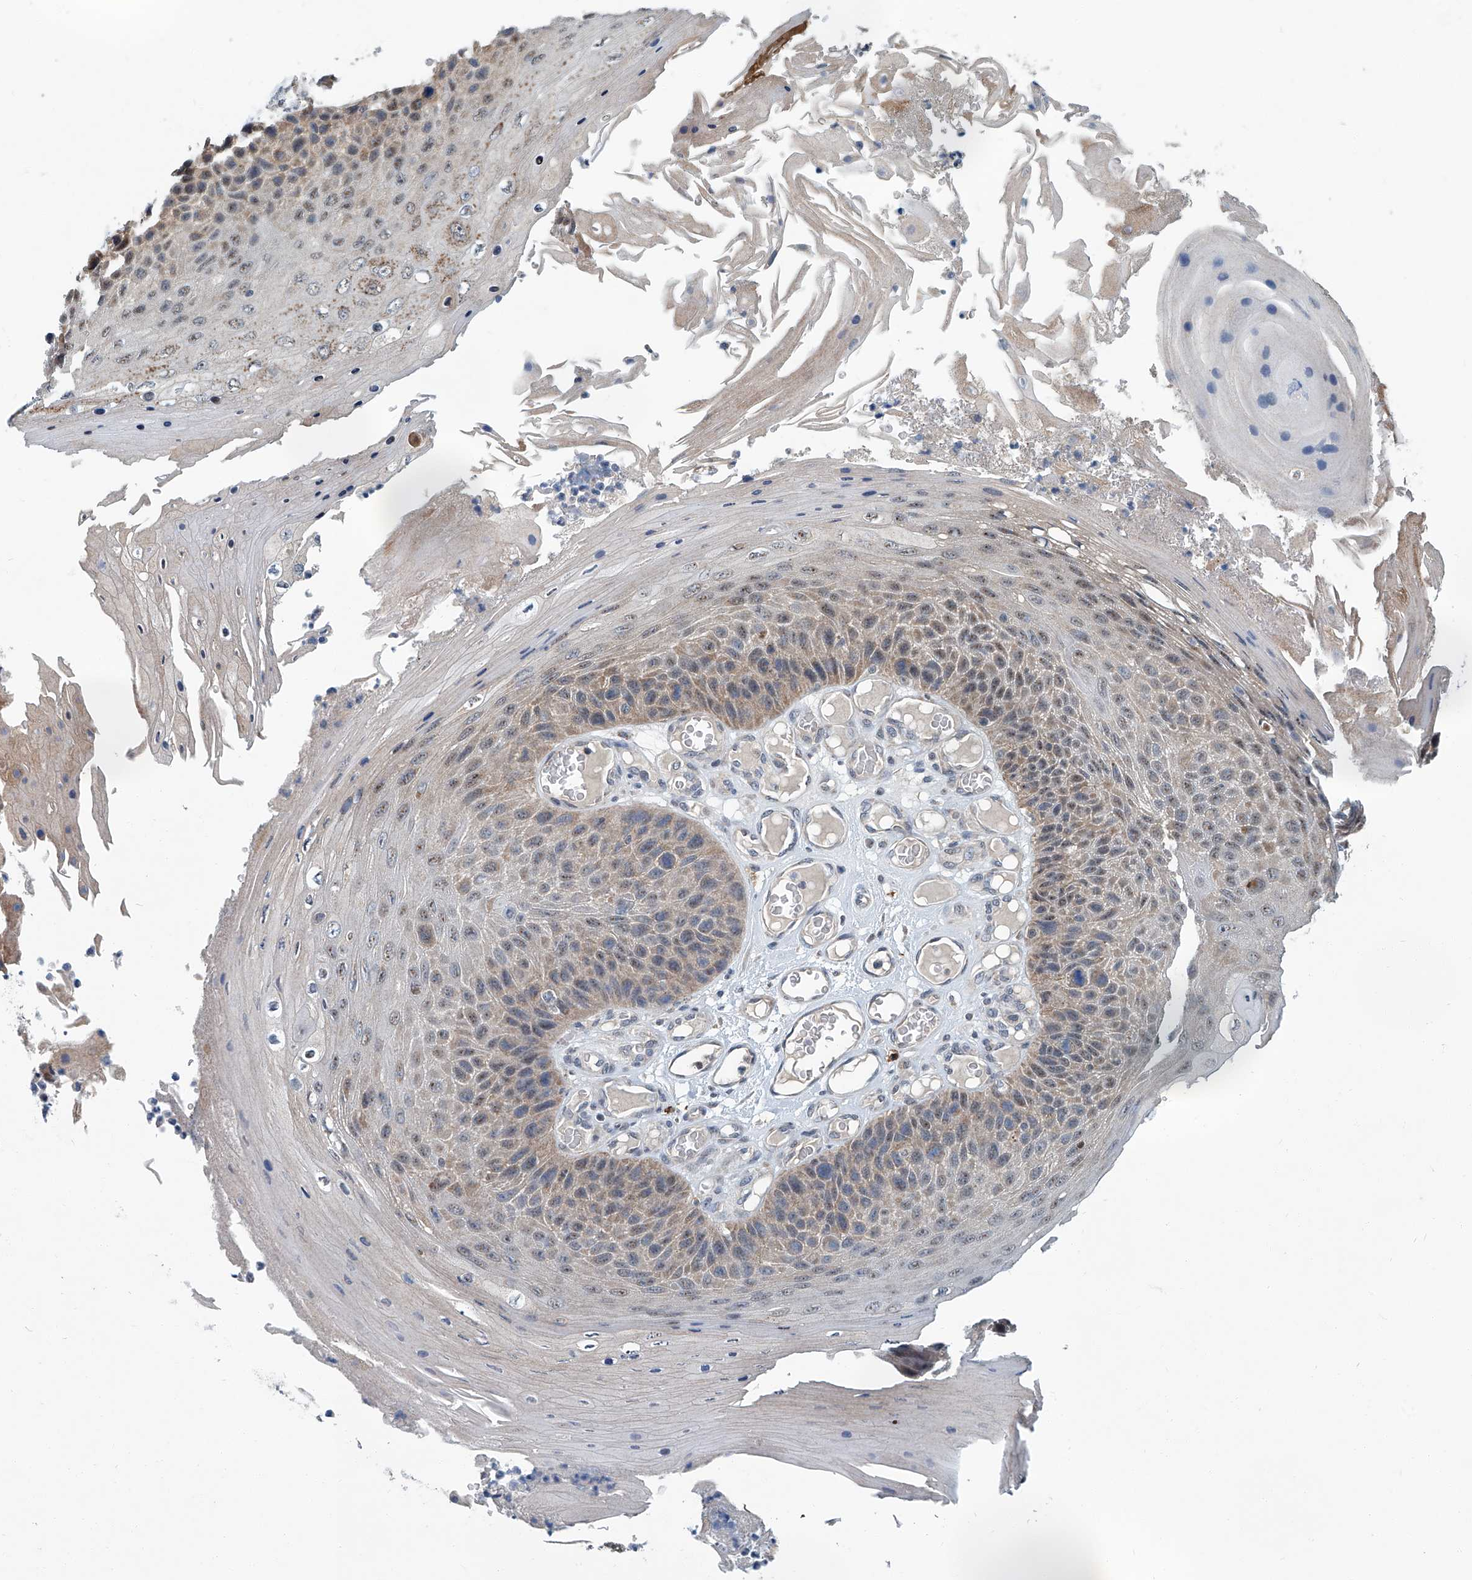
{"staining": {"intensity": "weak", "quantity": "25%-75%", "location": "nuclear"}, "tissue": "skin cancer", "cell_type": "Tumor cells", "image_type": "cancer", "snomed": [{"axis": "morphology", "description": "Squamous cell carcinoma, NOS"}, {"axis": "topography", "description": "Skin"}], "caption": "Protein expression analysis of skin cancer (squamous cell carcinoma) displays weak nuclear positivity in approximately 25%-75% of tumor cells.", "gene": "CLK1", "patient": {"sex": "female", "age": 88}}